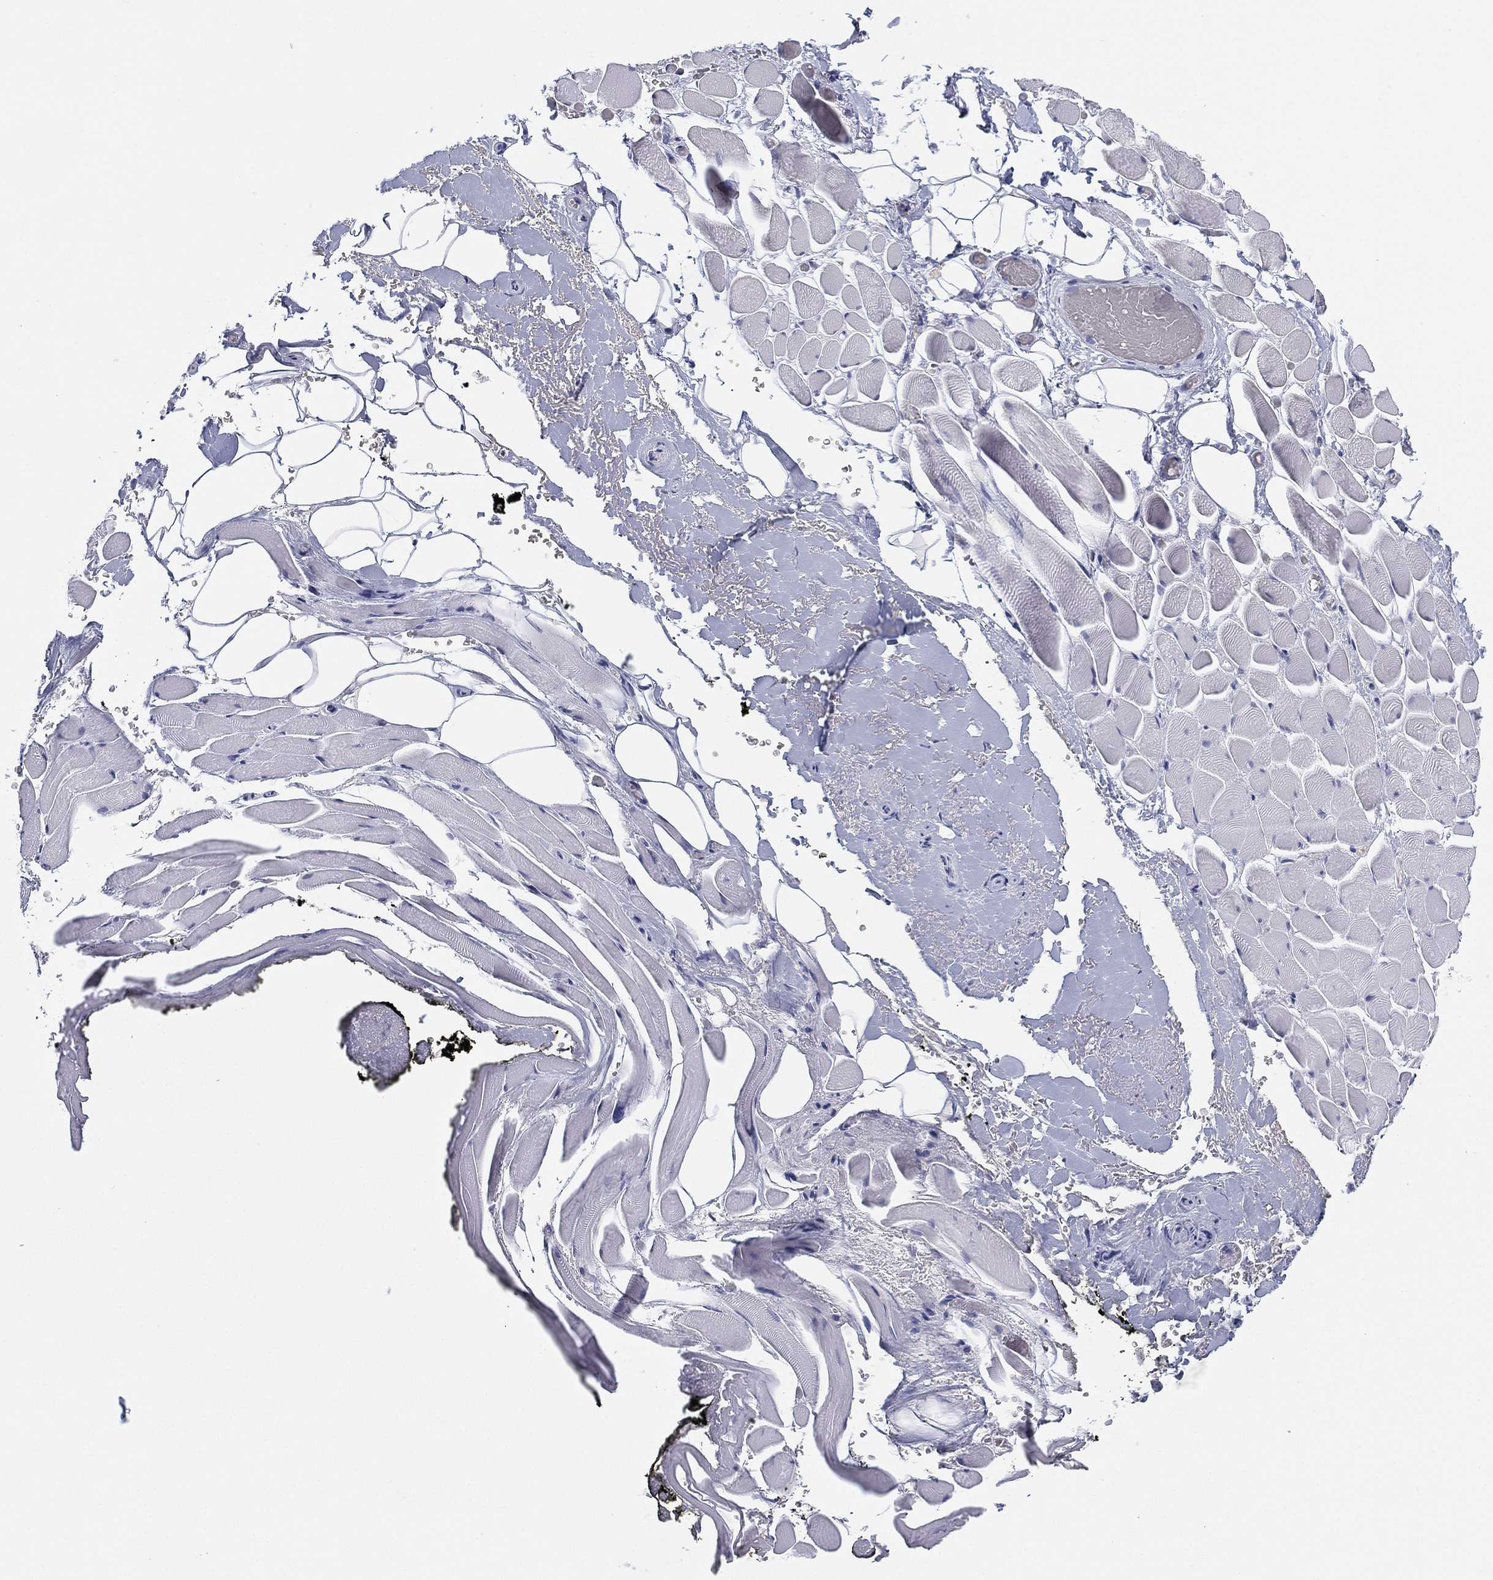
{"staining": {"intensity": "negative", "quantity": "none", "location": "none"}, "tissue": "adipose tissue", "cell_type": "Adipocytes", "image_type": "normal", "snomed": [{"axis": "morphology", "description": "Normal tissue, NOS"}, {"axis": "topography", "description": "Anal"}, {"axis": "topography", "description": "Peripheral nerve tissue"}], "caption": "A photomicrograph of human adipose tissue is negative for staining in adipocytes. (Brightfield microscopy of DAB (3,3'-diaminobenzidine) immunohistochemistry at high magnification).", "gene": "MLF1", "patient": {"sex": "male", "age": 53}}